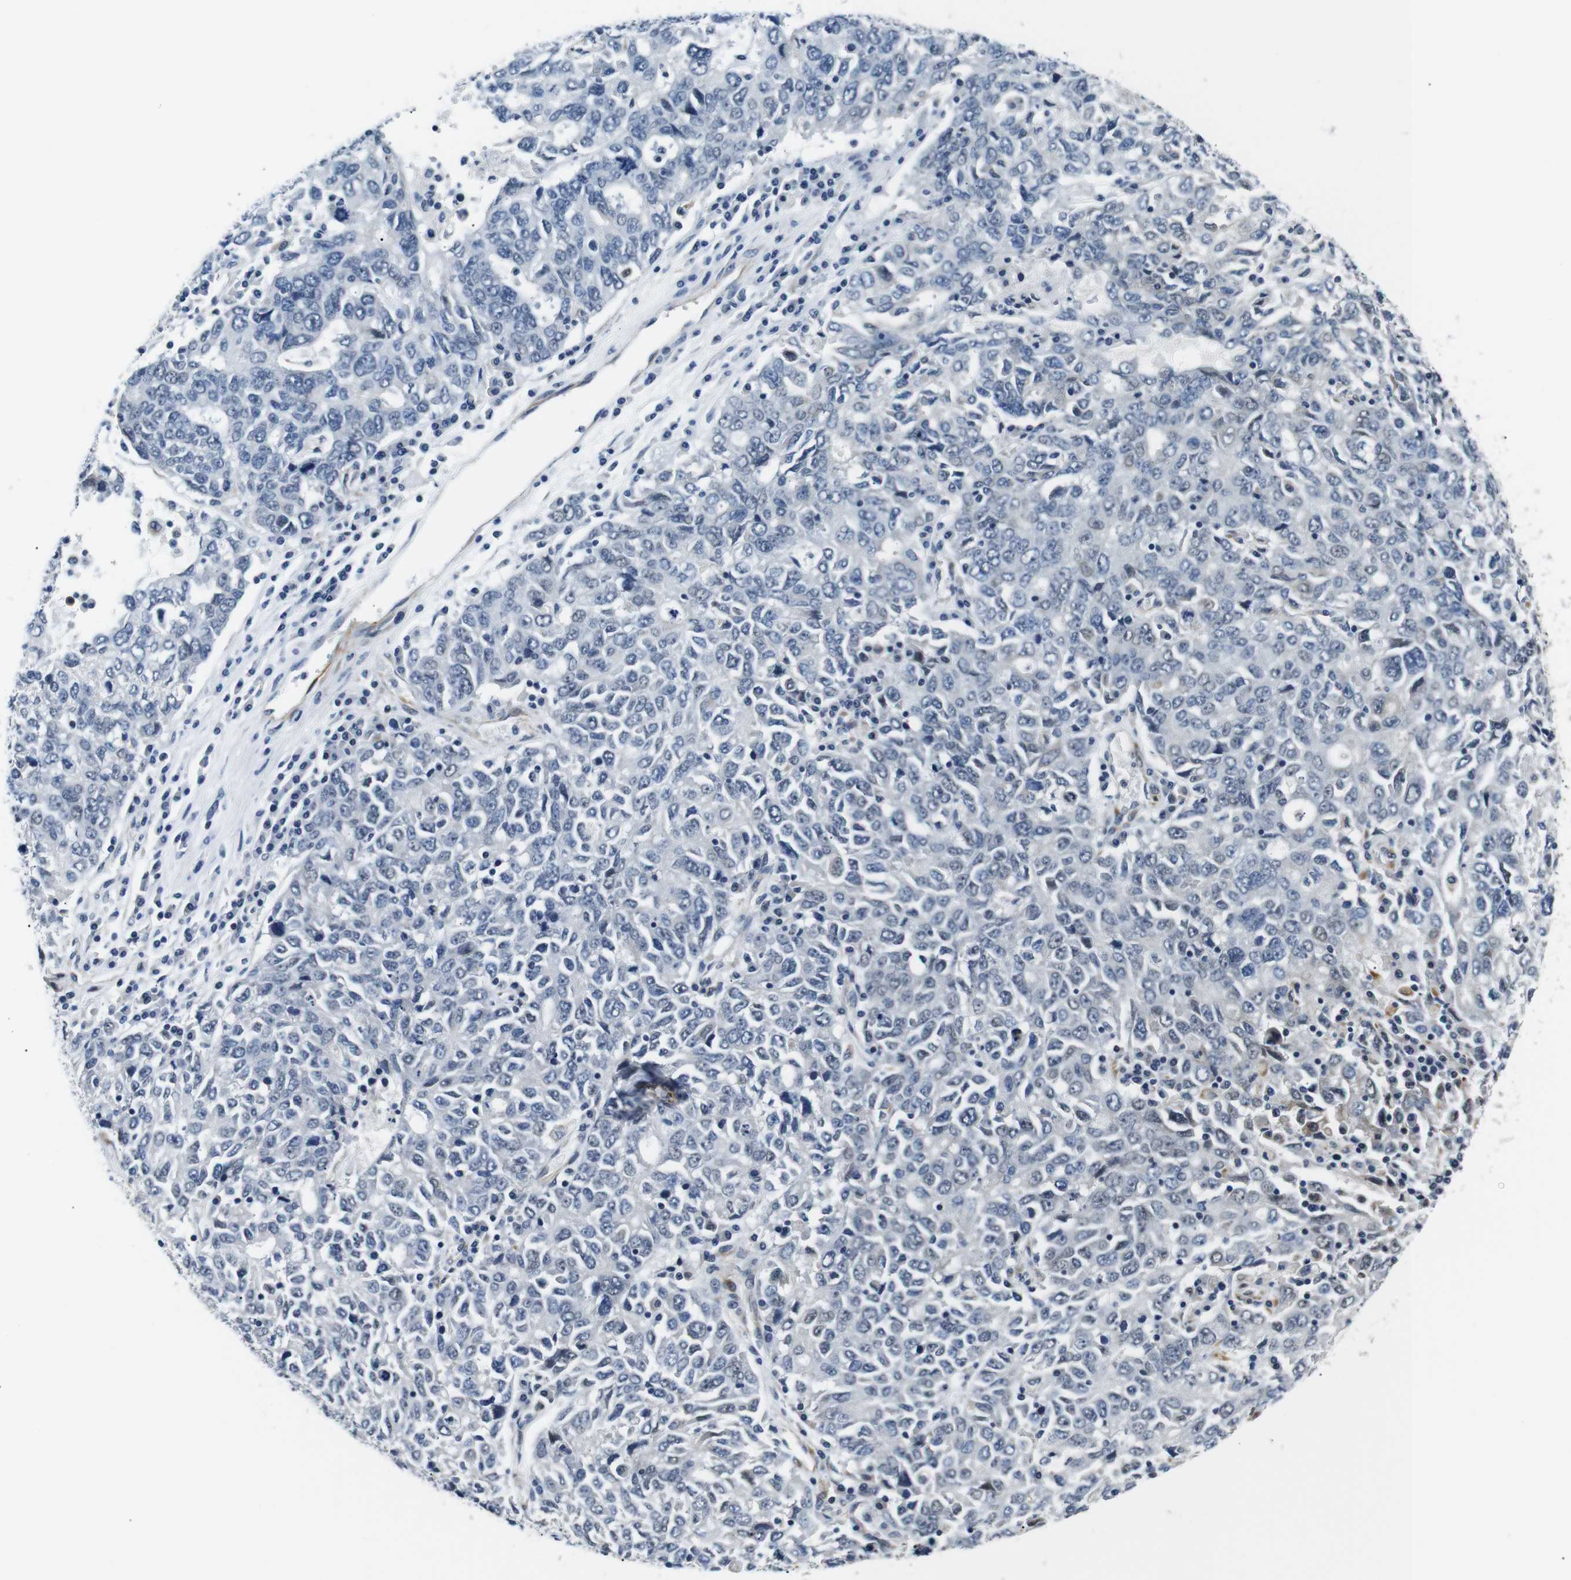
{"staining": {"intensity": "negative", "quantity": "none", "location": "none"}, "tissue": "ovarian cancer", "cell_type": "Tumor cells", "image_type": "cancer", "snomed": [{"axis": "morphology", "description": "Carcinoma, endometroid"}, {"axis": "topography", "description": "Ovary"}], "caption": "A photomicrograph of human ovarian cancer (endometroid carcinoma) is negative for staining in tumor cells.", "gene": "TAFA1", "patient": {"sex": "female", "age": 62}}